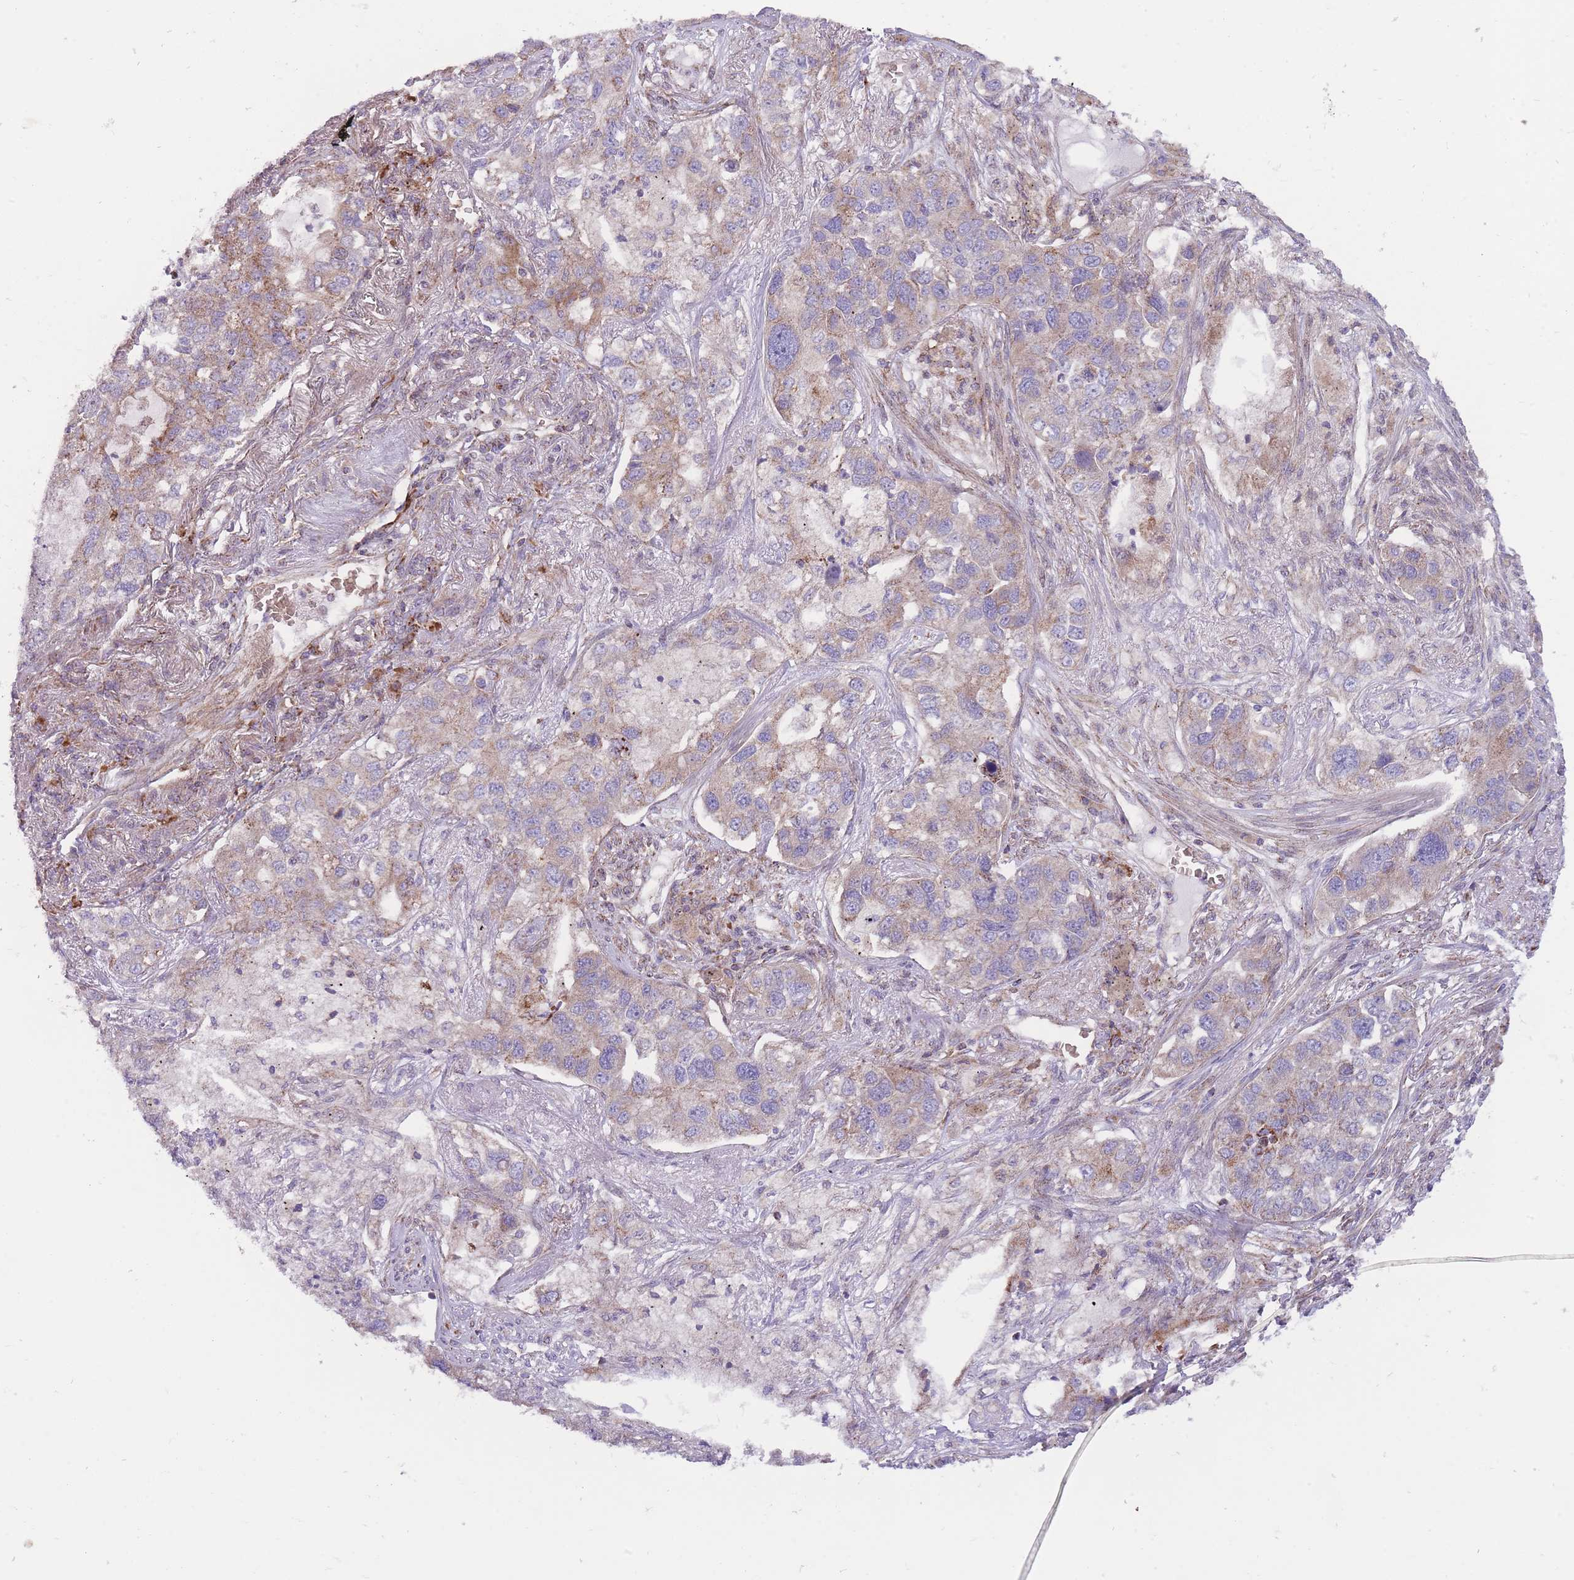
{"staining": {"intensity": "moderate", "quantity": "<25%", "location": "cytoplasmic/membranous"}, "tissue": "lung cancer", "cell_type": "Tumor cells", "image_type": "cancer", "snomed": [{"axis": "morphology", "description": "Adenocarcinoma, NOS"}, {"axis": "topography", "description": "Lung"}], "caption": "Brown immunohistochemical staining in lung cancer reveals moderate cytoplasmic/membranous staining in about <25% of tumor cells.", "gene": "ANKRD10", "patient": {"sex": "male", "age": 49}}